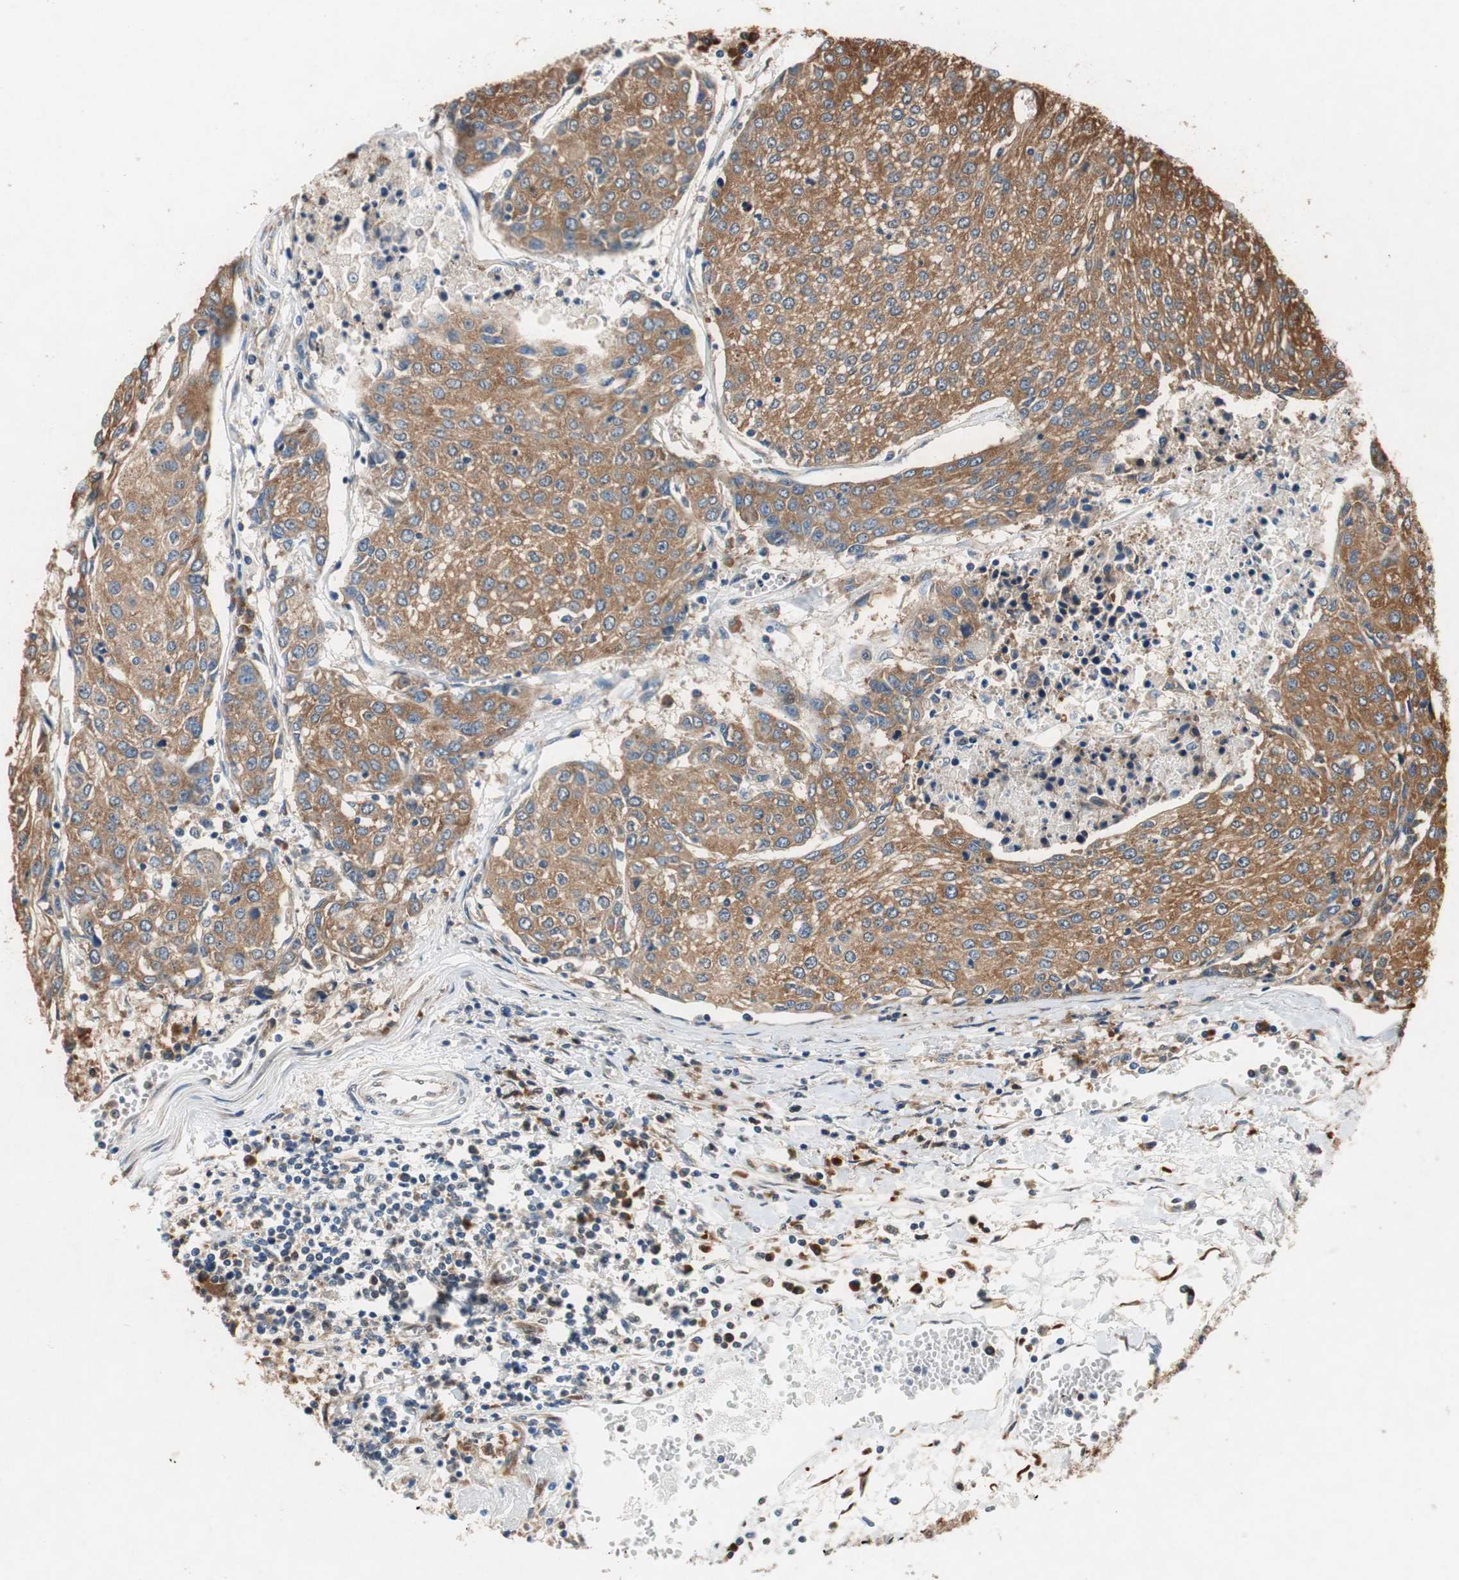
{"staining": {"intensity": "moderate", "quantity": ">75%", "location": "cytoplasmic/membranous"}, "tissue": "urothelial cancer", "cell_type": "Tumor cells", "image_type": "cancer", "snomed": [{"axis": "morphology", "description": "Urothelial carcinoma, High grade"}, {"axis": "topography", "description": "Urinary bladder"}], "caption": "DAB immunohistochemical staining of human urothelial cancer exhibits moderate cytoplasmic/membranous protein positivity in about >75% of tumor cells.", "gene": "RPL35", "patient": {"sex": "female", "age": 85}}